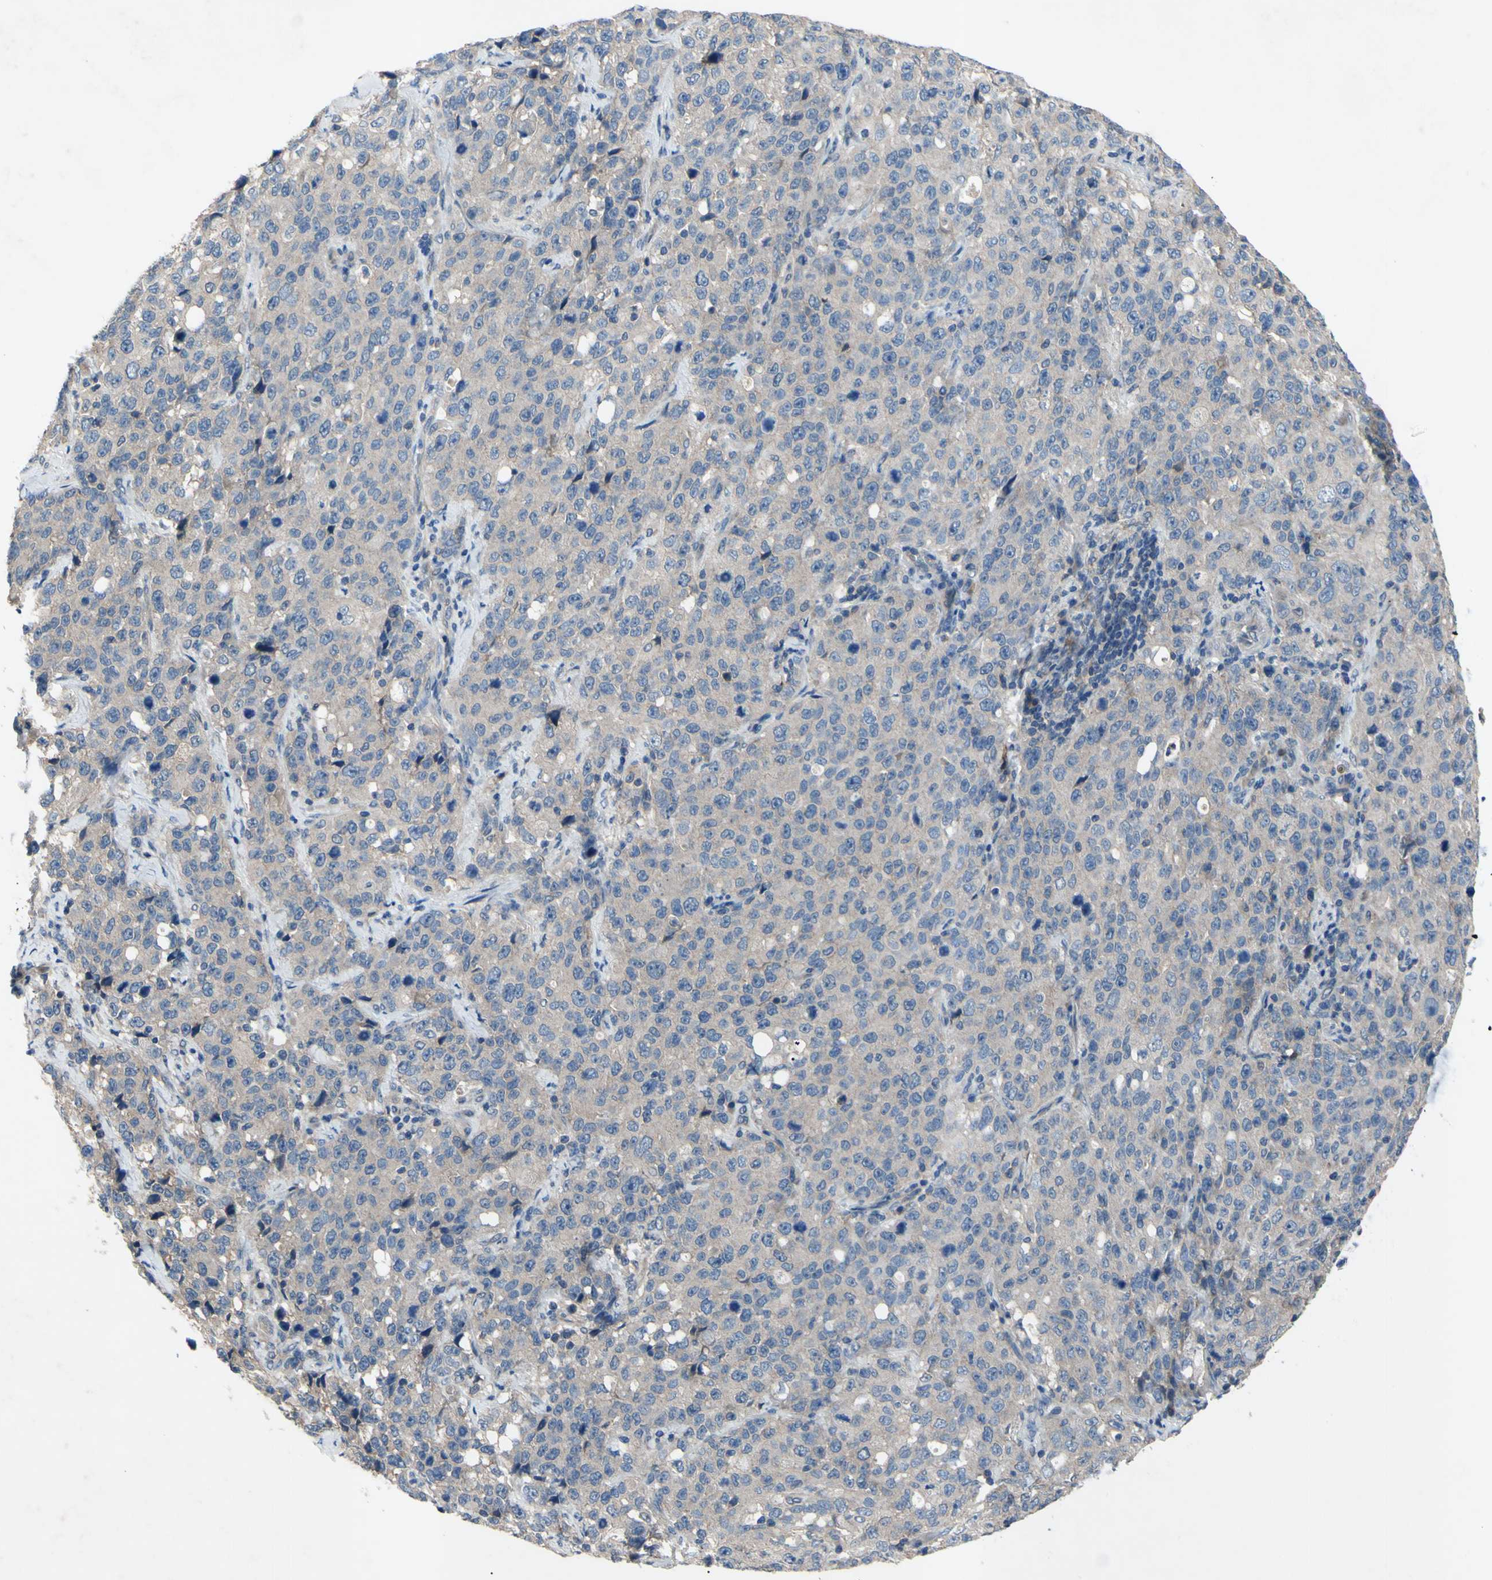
{"staining": {"intensity": "weak", "quantity": ">75%", "location": "cytoplasmic/membranous"}, "tissue": "stomach cancer", "cell_type": "Tumor cells", "image_type": "cancer", "snomed": [{"axis": "morphology", "description": "Normal tissue, NOS"}, {"axis": "morphology", "description": "Adenocarcinoma, NOS"}, {"axis": "topography", "description": "Stomach"}], "caption": "Immunohistochemistry of human stomach adenocarcinoma reveals low levels of weak cytoplasmic/membranous positivity in approximately >75% of tumor cells.", "gene": "HILPDA", "patient": {"sex": "male", "age": 48}}